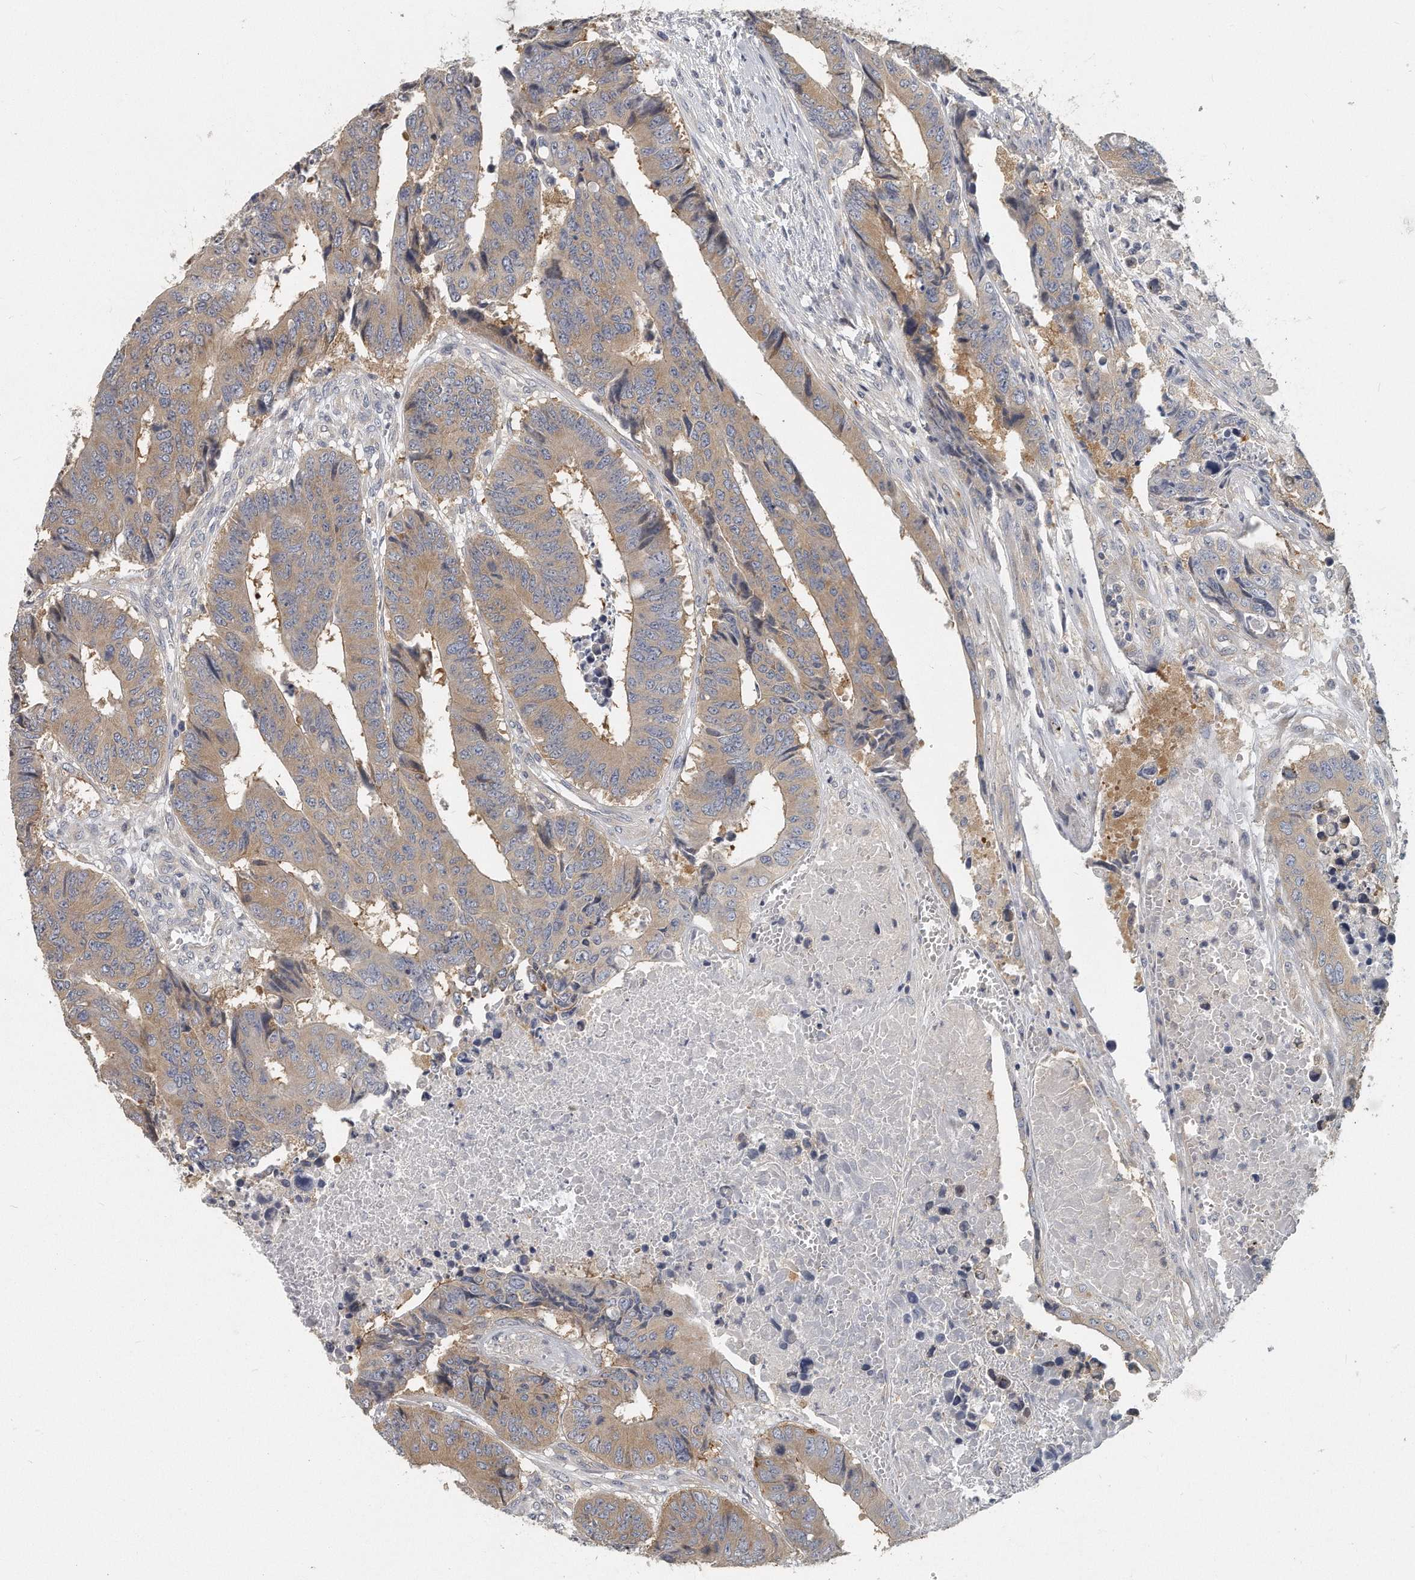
{"staining": {"intensity": "moderate", "quantity": ">75%", "location": "cytoplasmic/membranous"}, "tissue": "colorectal cancer", "cell_type": "Tumor cells", "image_type": "cancer", "snomed": [{"axis": "morphology", "description": "Adenocarcinoma, NOS"}, {"axis": "topography", "description": "Rectum"}], "caption": "This is a histology image of immunohistochemistry staining of colorectal adenocarcinoma, which shows moderate positivity in the cytoplasmic/membranous of tumor cells.", "gene": "EIF3I", "patient": {"sex": "male", "age": 84}}